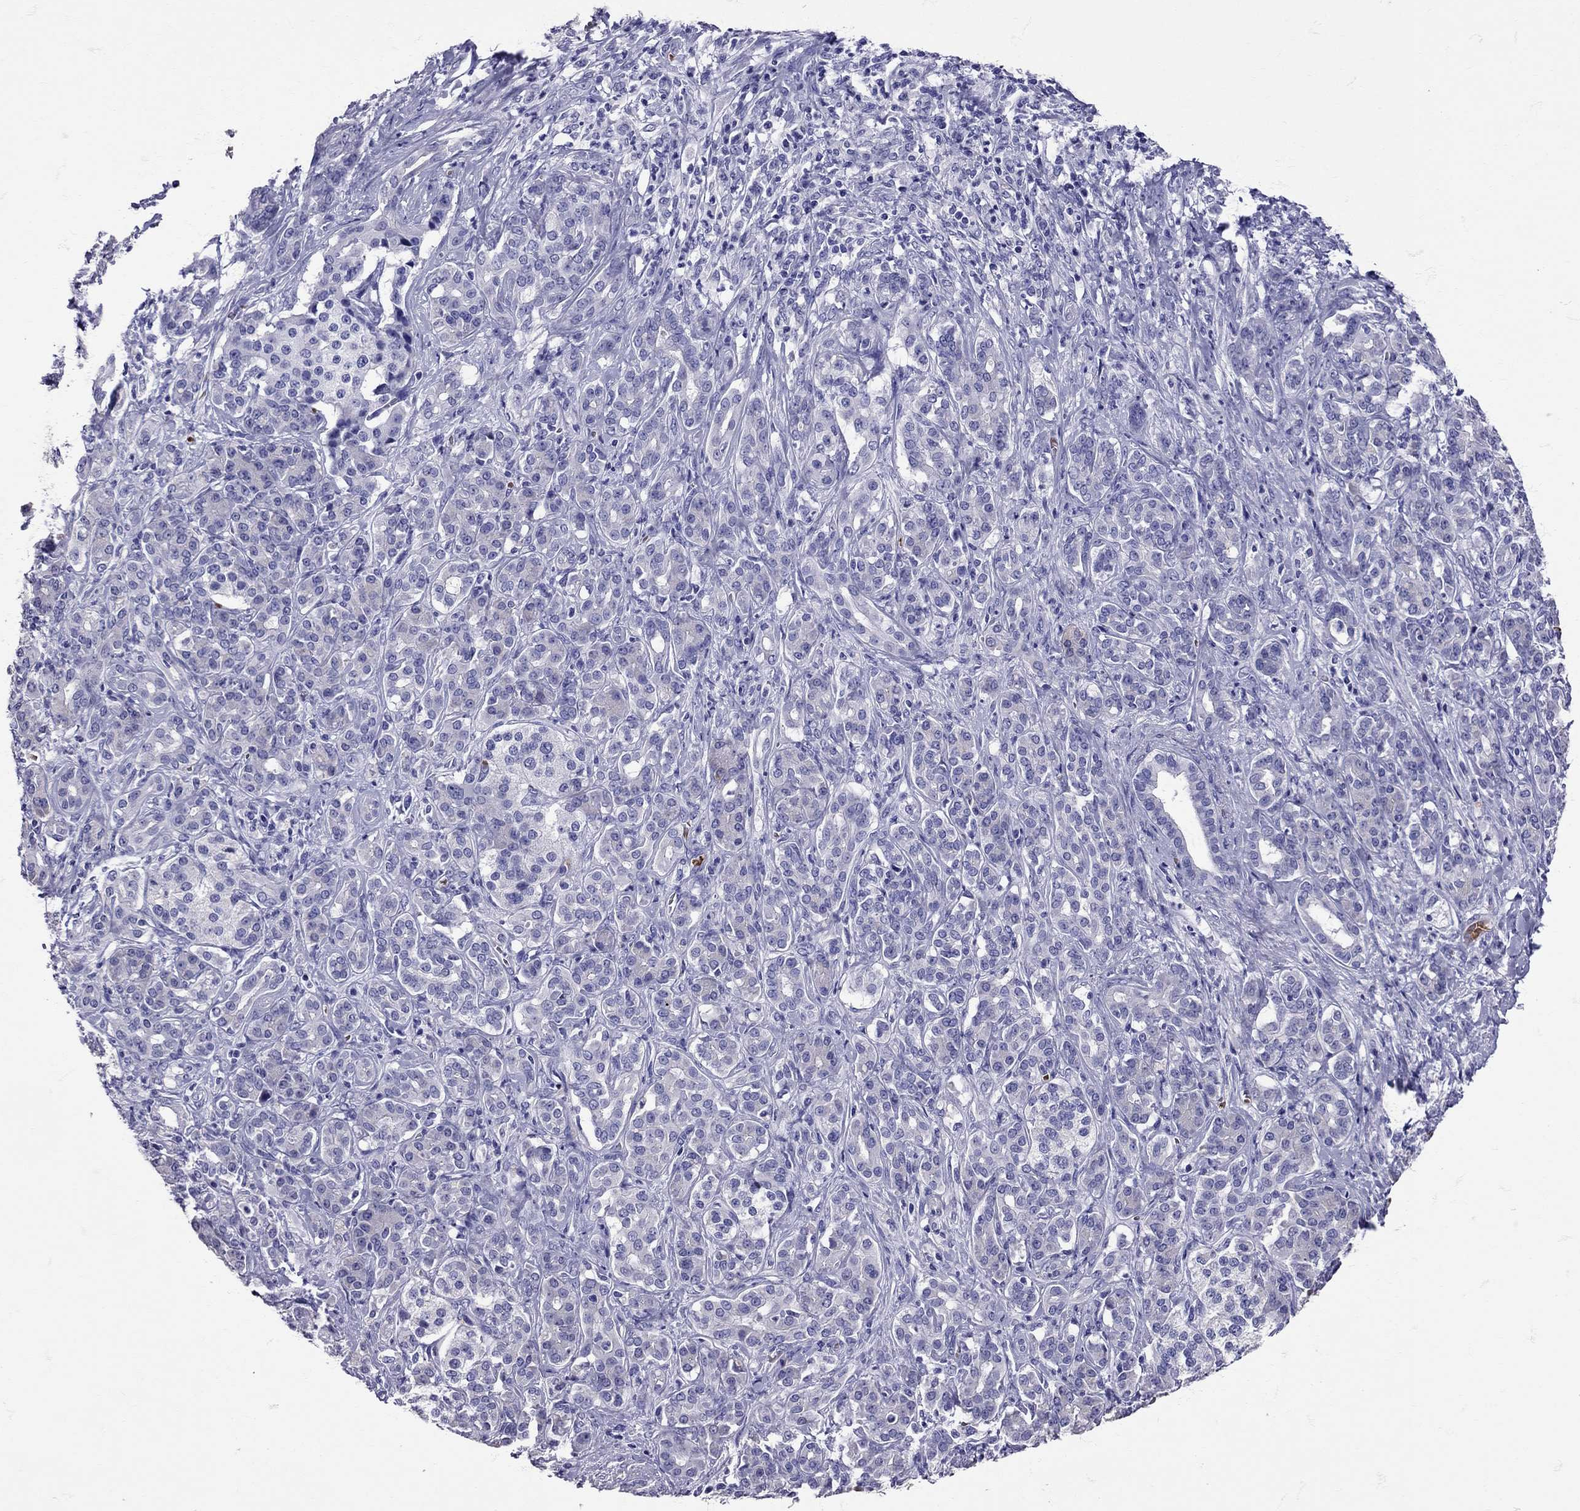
{"staining": {"intensity": "negative", "quantity": "none", "location": "none"}, "tissue": "pancreatic cancer", "cell_type": "Tumor cells", "image_type": "cancer", "snomed": [{"axis": "morphology", "description": "Normal tissue, NOS"}, {"axis": "morphology", "description": "Inflammation, NOS"}, {"axis": "morphology", "description": "Adenocarcinoma, NOS"}, {"axis": "topography", "description": "Pancreas"}], "caption": "This photomicrograph is of adenocarcinoma (pancreatic) stained with immunohistochemistry (IHC) to label a protein in brown with the nuclei are counter-stained blue. There is no positivity in tumor cells.", "gene": "TBR1", "patient": {"sex": "male", "age": 57}}